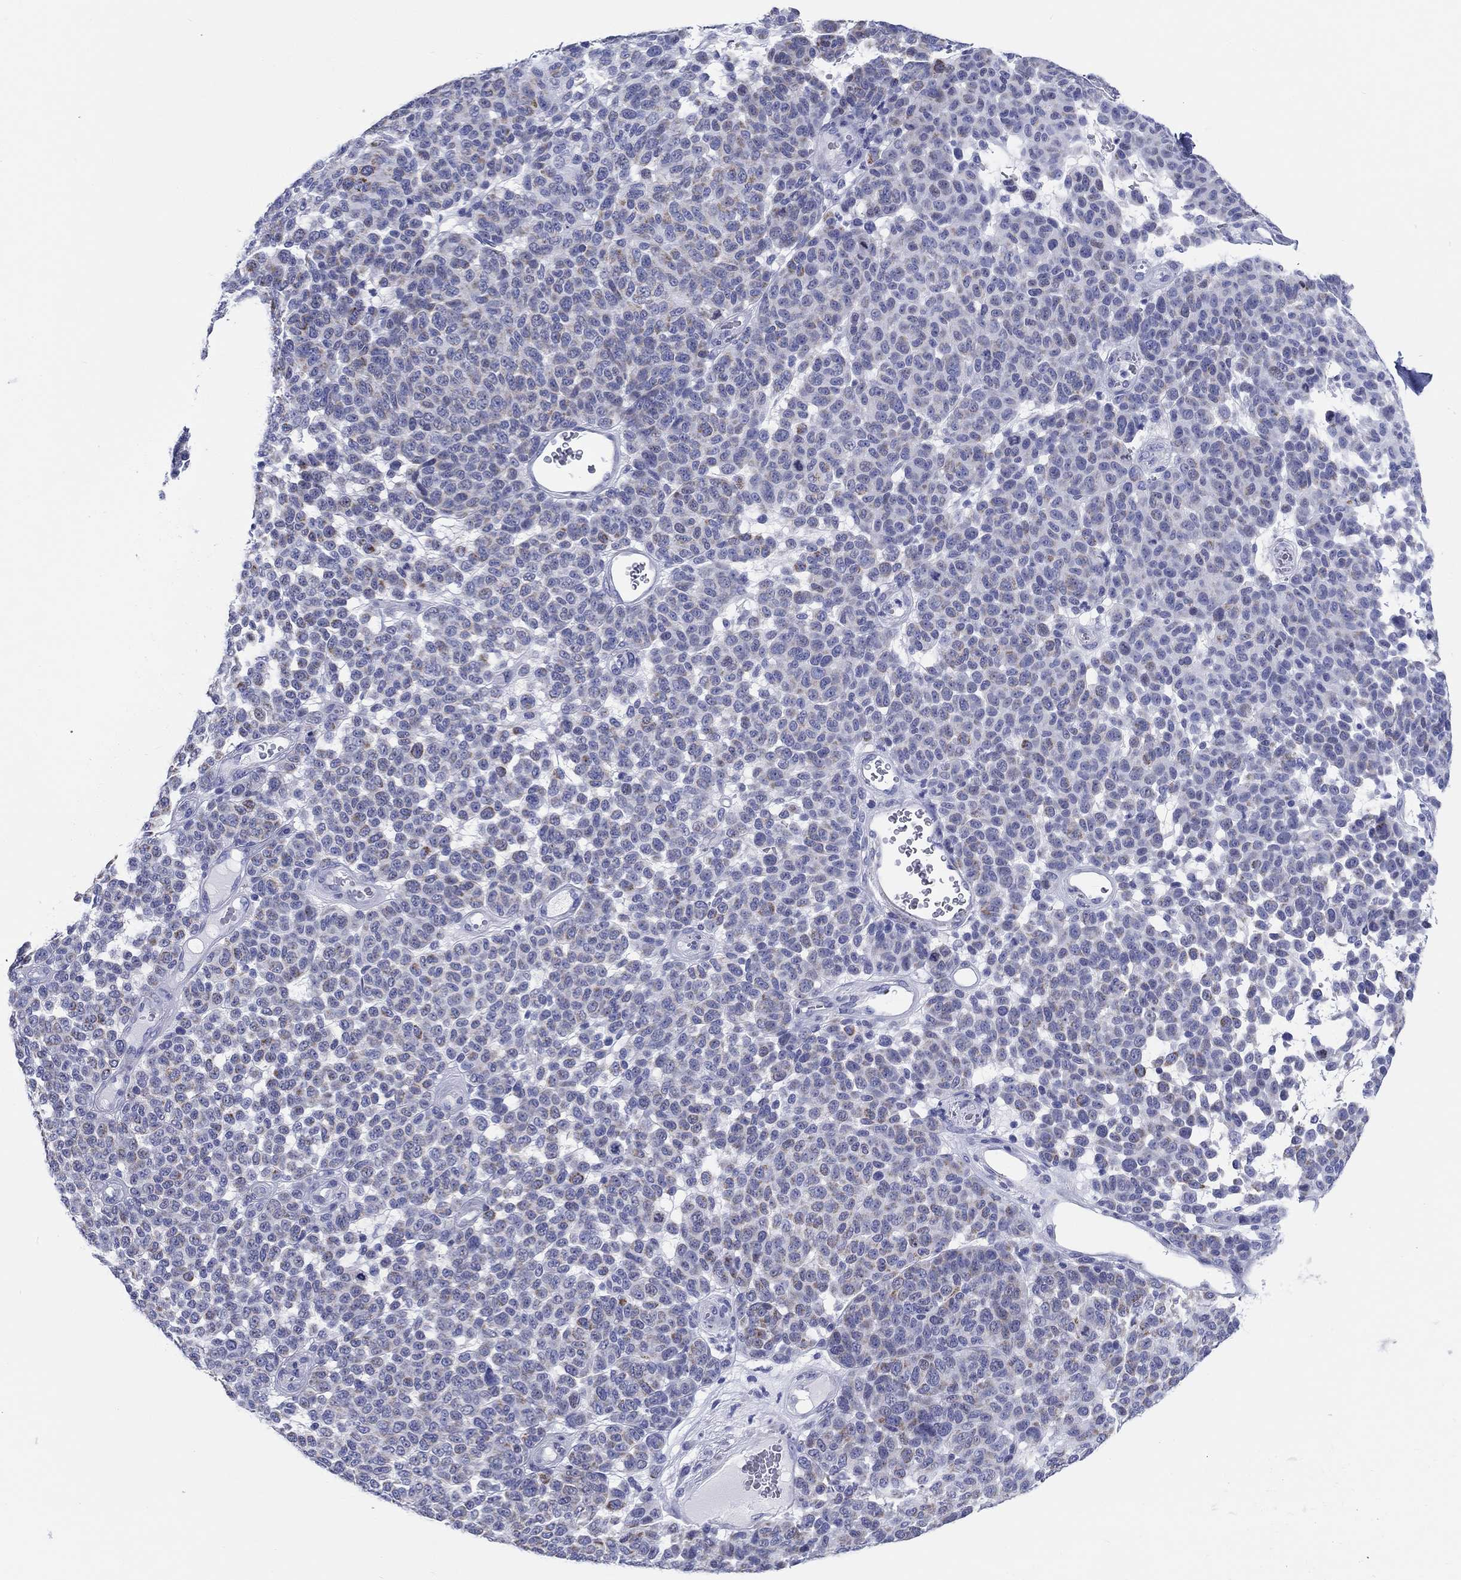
{"staining": {"intensity": "negative", "quantity": "none", "location": "none"}, "tissue": "melanoma", "cell_type": "Tumor cells", "image_type": "cancer", "snomed": [{"axis": "morphology", "description": "Malignant melanoma, NOS"}, {"axis": "topography", "description": "Skin"}], "caption": "This is an immunohistochemistry micrograph of melanoma. There is no positivity in tumor cells.", "gene": "H1-1", "patient": {"sex": "male", "age": 59}}